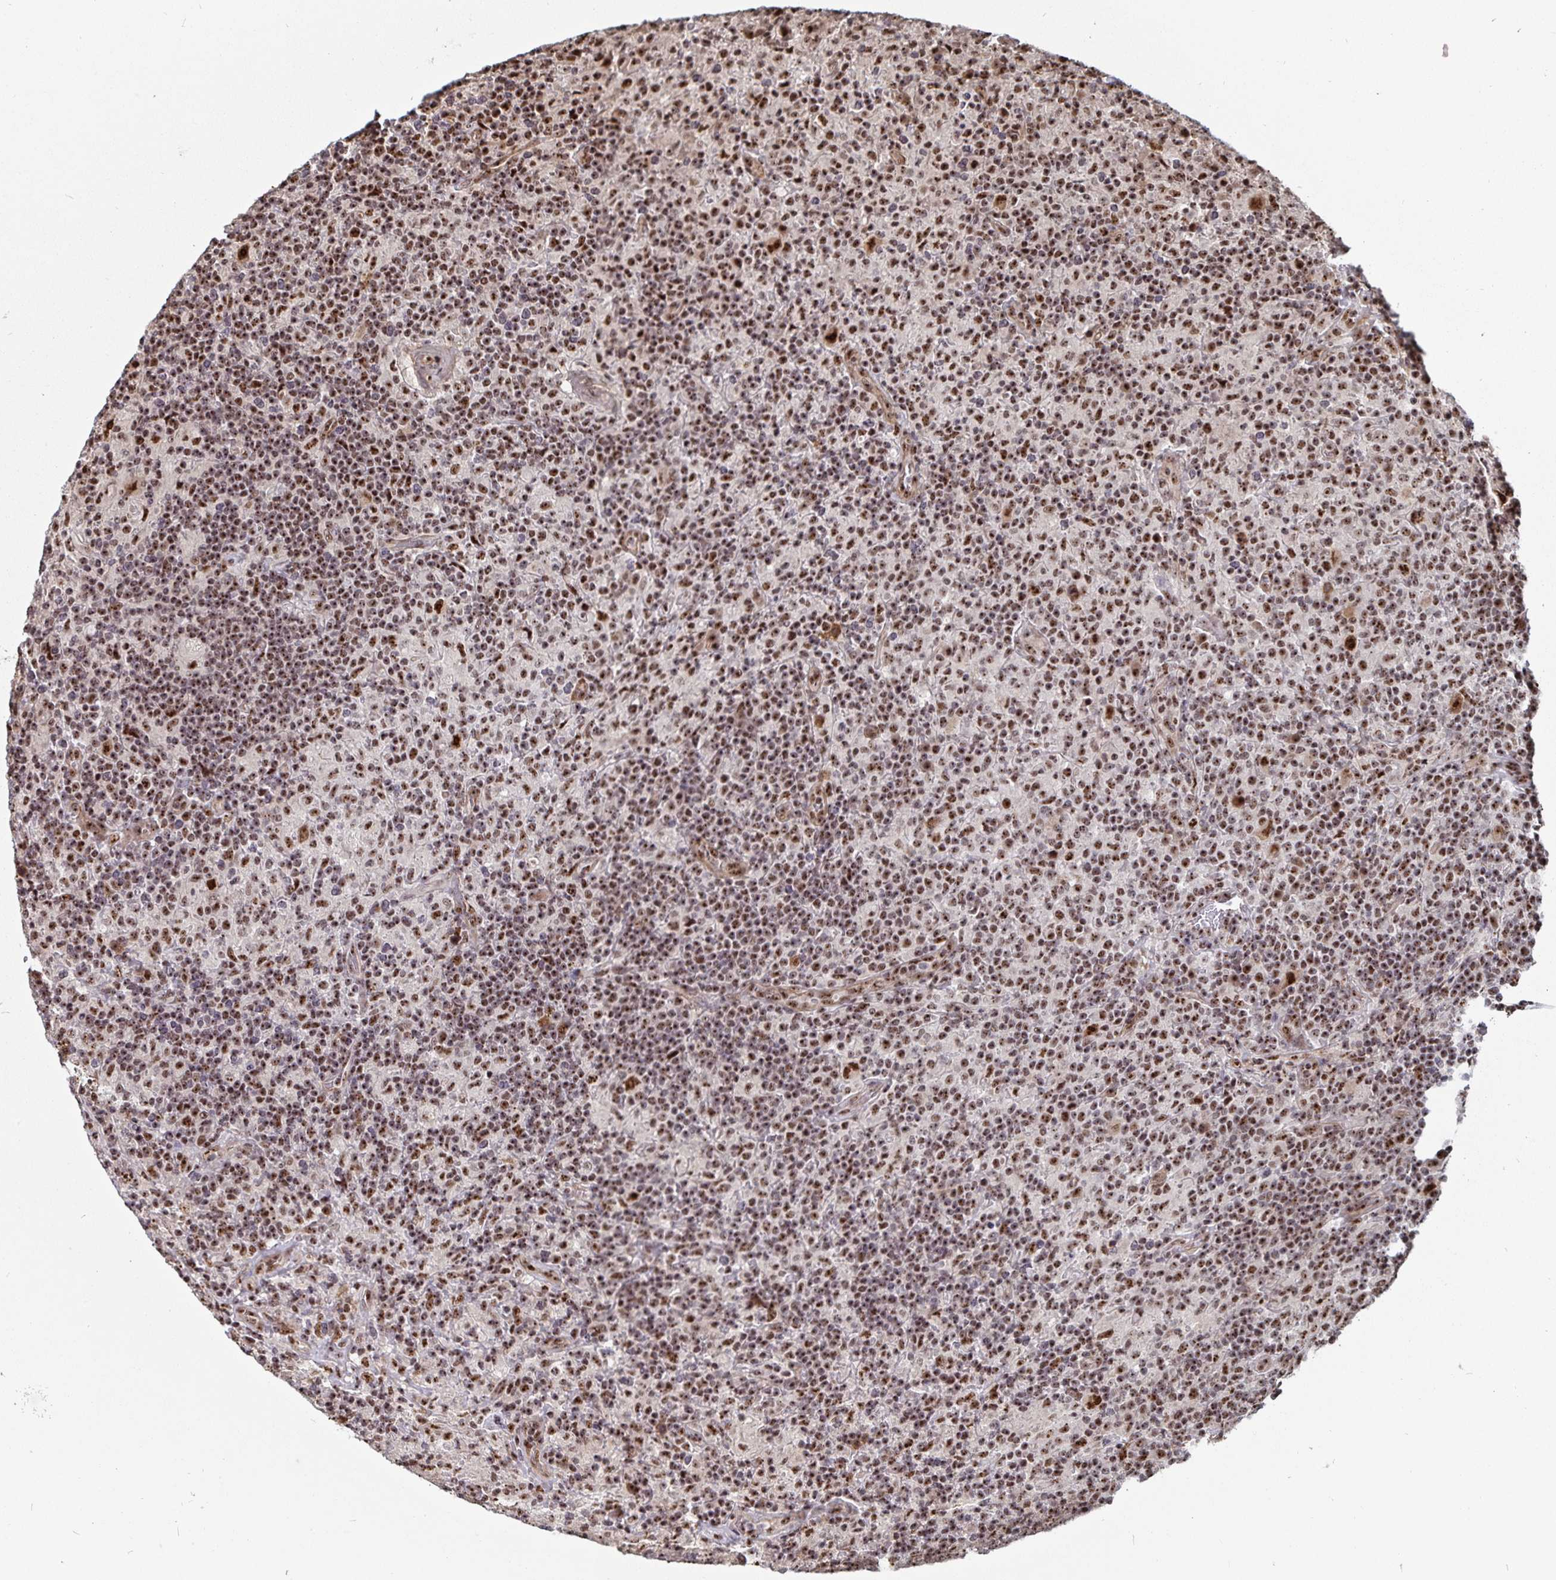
{"staining": {"intensity": "strong", "quantity": ">75%", "location": "nuclear"}, "tissue": "lymphoma", "cell_type": "Tumor cells", "image_type": "cancer", "snomed": [{"axis": "morphology", "description": "Hodgkin's disease, NOS"}, {"axis": "topography", "description": "Lymph node"}], "caption": "Protein expression analysis of Hodgkin's disease shows strong nuclear expression in approximately >75% of tumor cells.", "gene": "LAS1L", "patient": {"sex": "male", "age": 70}}